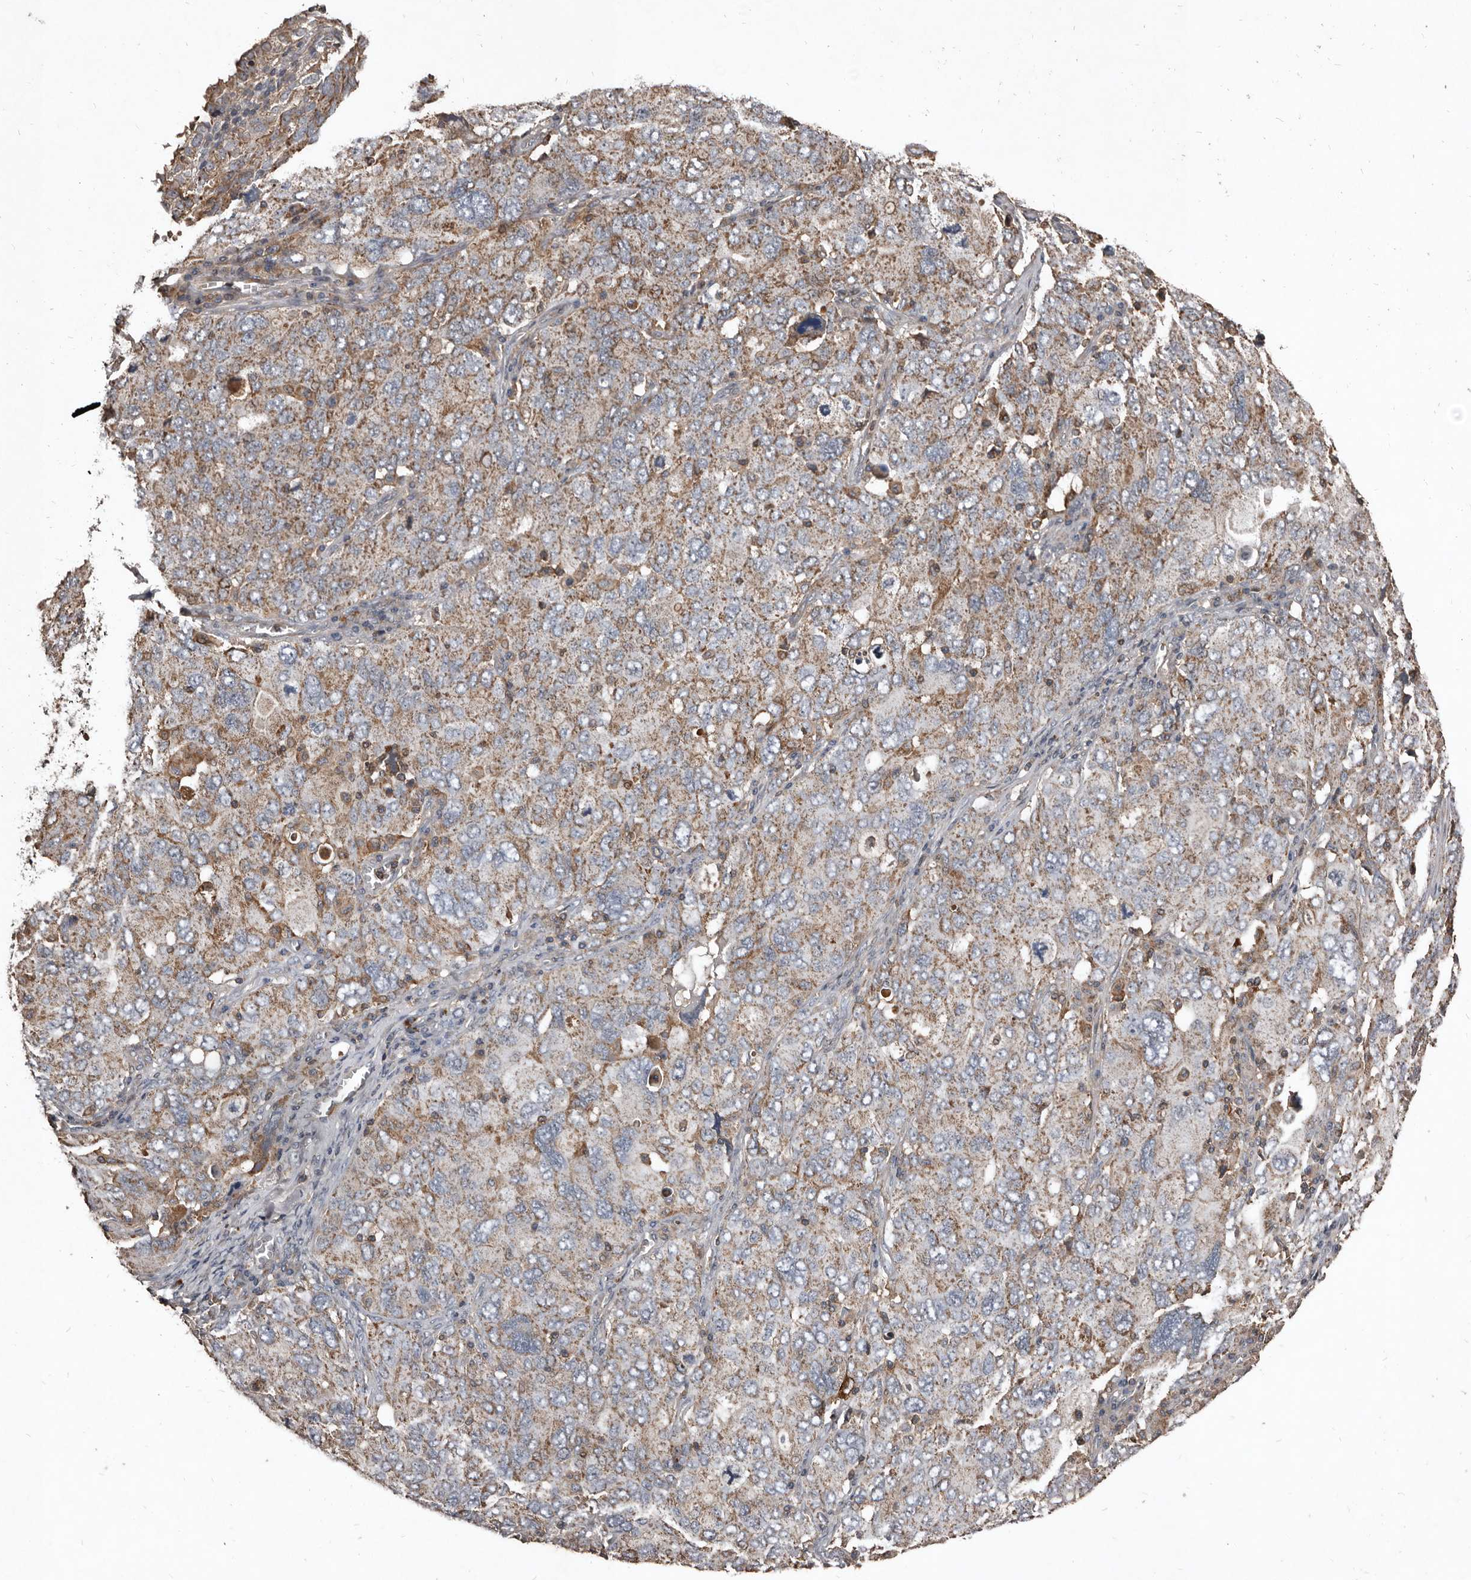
{"staining": {"intensity": "weak", "quantity": ">75%", "location": "cytoplasmic/membranous"}, "tissue": "ovarian cancer", "cell_type": "Tumor cells", "image_type": "cancer", "snomed": [{"axis": "morphology", "description": "Carcinoma, endometroid"}, {"axis": "topography", "description": "Ovary"}], "caption": "Immunohistochemistry of human endometroid carcinoma (ovarian) exhibits low levels of weak cytoplasmic/membranous expression in approximately >75% of tumor cells.", "gene": "GREB1", "patient": {"sex": "female", "age": 62}}